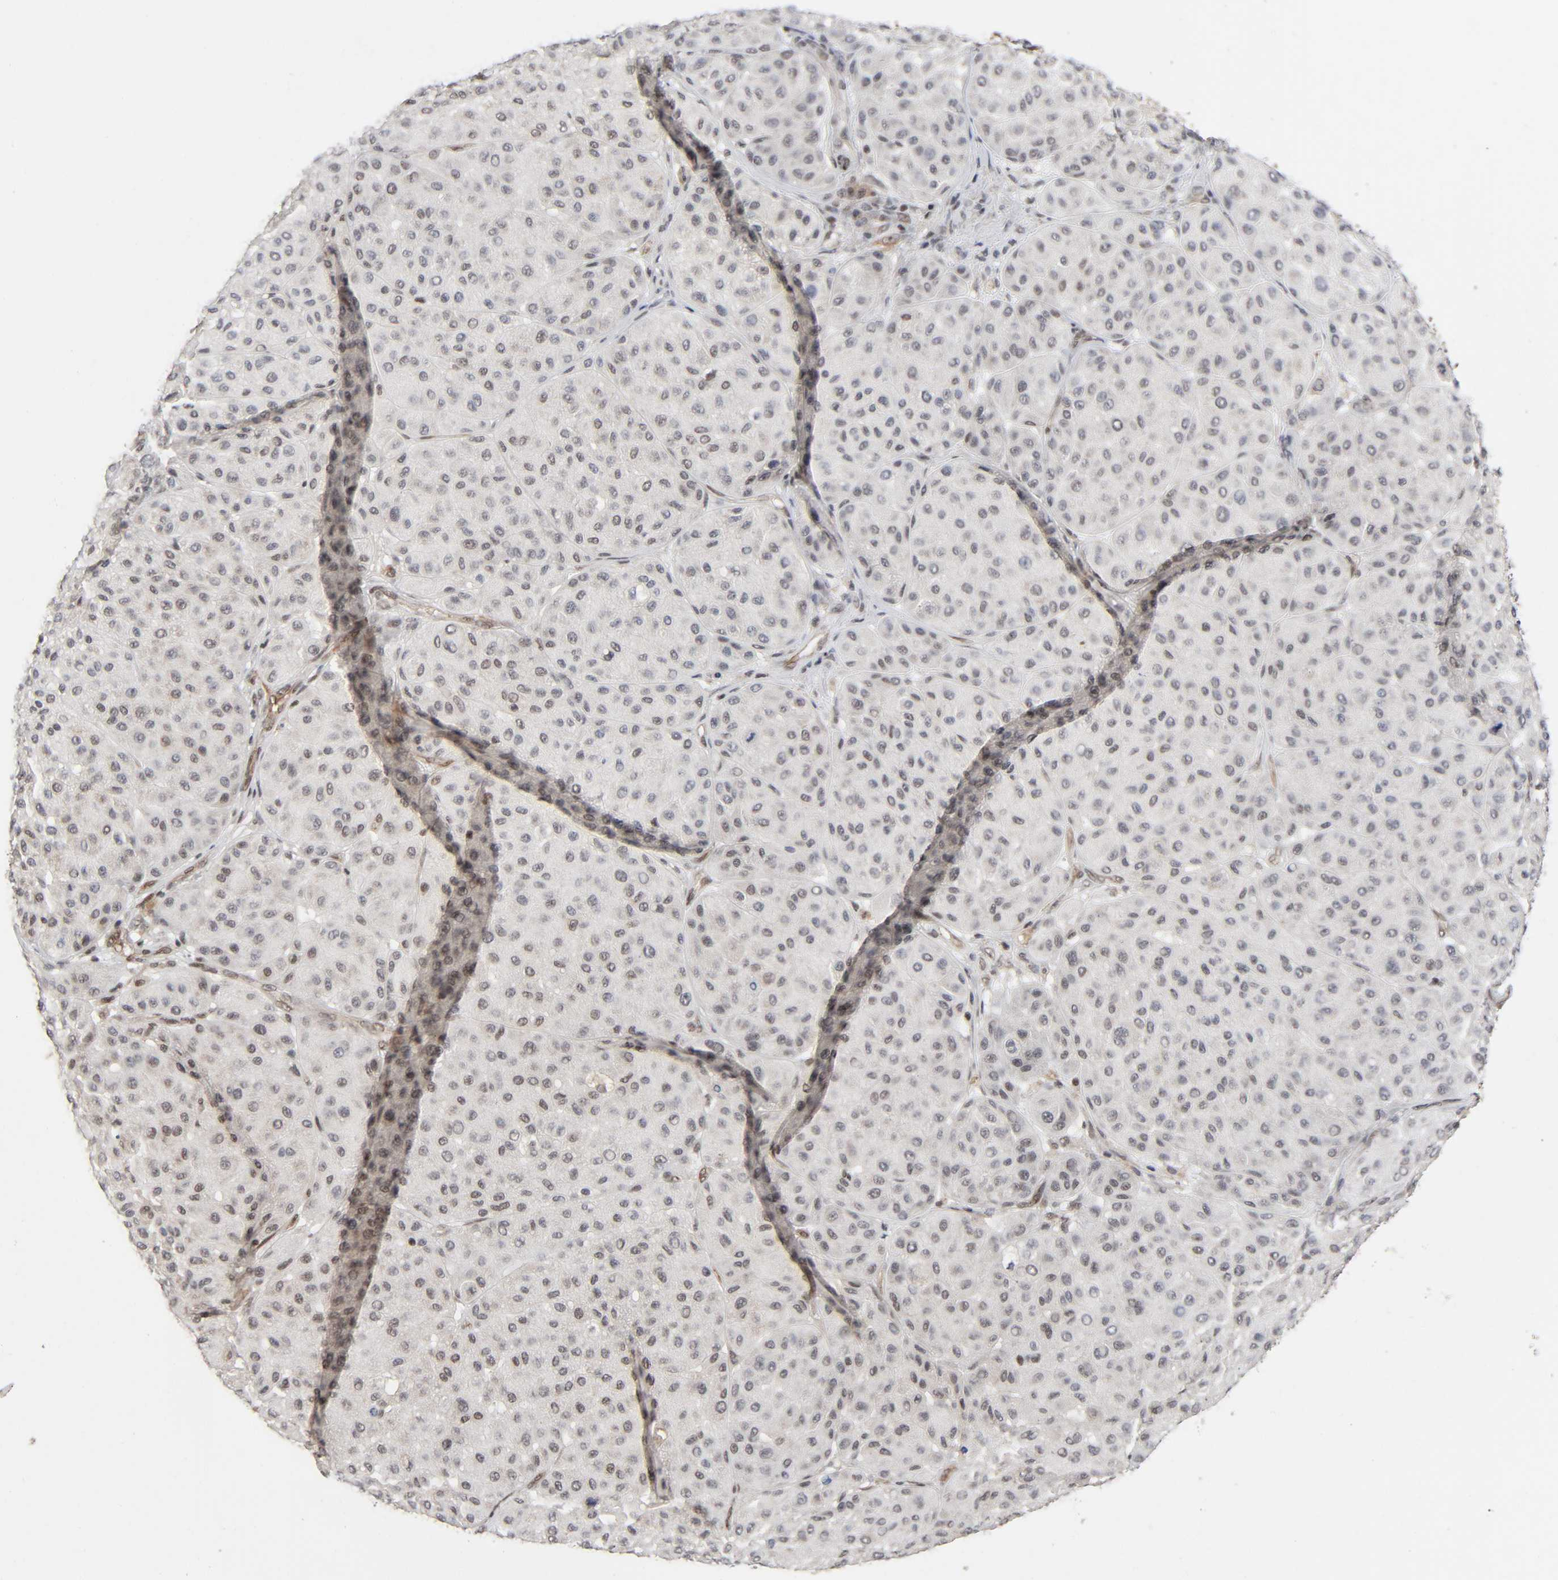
{"staining": {"intensity": "weak", "quantity": "25%-75%", "location": "cytoplasmic/membranous,nuclear"}, "tissue": "melanoma", "cell_type": "Tumor cells", "image_type": "cancer", "snomed": [{"axis": "morphology", "description": "Normal tissue, NOS"}, {"axis": "morphology", "description": "Malignant melanoma, Metastatic site"}, {"axis": "topography", "description": "Skin"}], "caption": "Human malignant melanoma (metastatic site) stained for a protein (brown) reveals weak cytoplasmic/membranous and nuclear positive expression in approximately 25%-75% of tumor cells.", "gene": "ZNF384", "patient": {"sex": "male", "age": 41}}